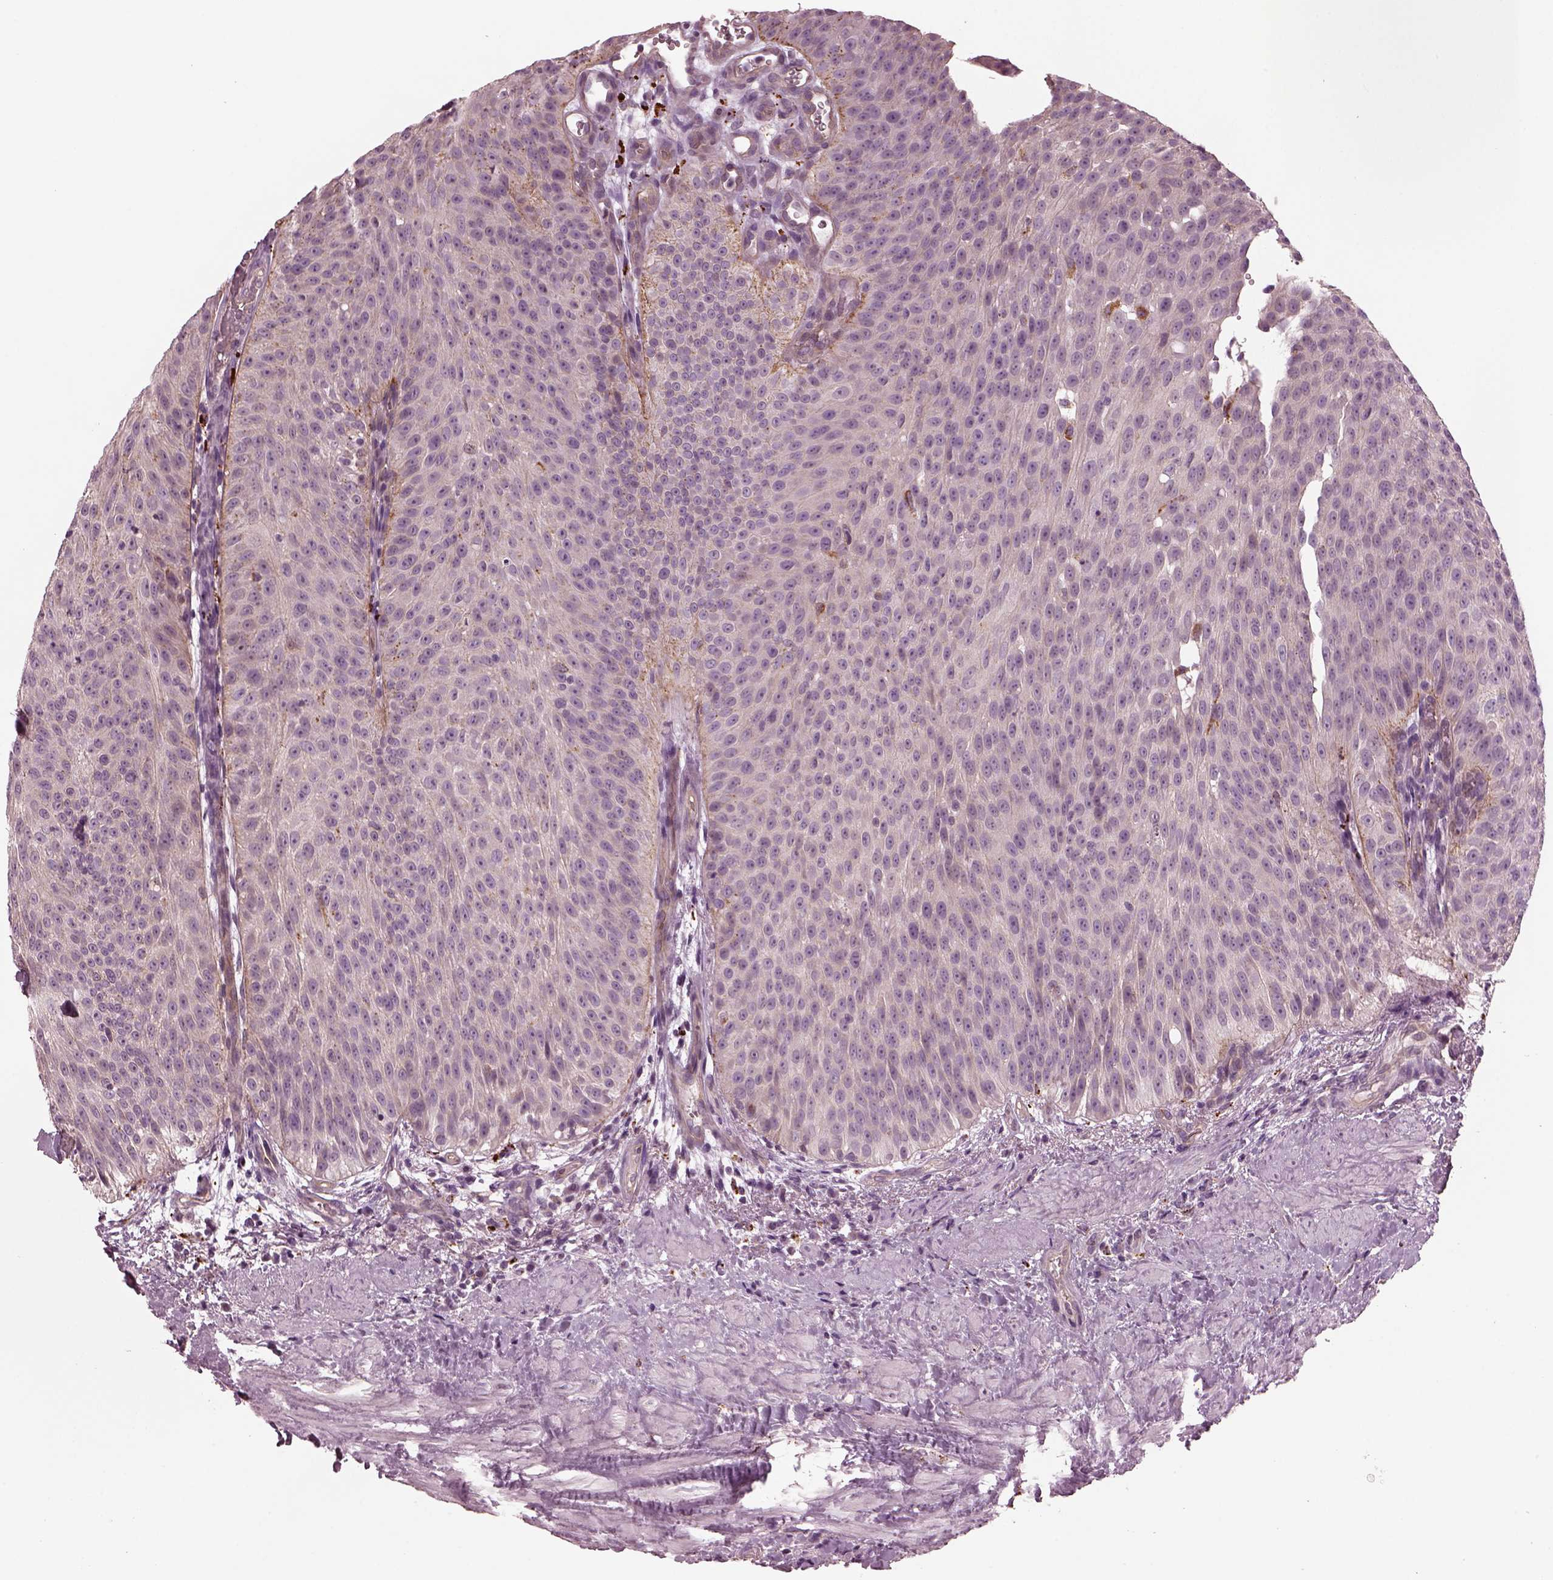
{"staining": {"intensity": "negative", "quantity": "none", "location": "none"}, "tissue": "urothelial cancer", "cell_type": "Tumor cells", "image_type": "cancer", "snomed": [{"axis": "morphology", "description": "Urothelial carcinoma, Low grade"}, {"axis": "topography", "description": "Urinary bladder"}], "caption": "Immunohistochemistry (IHC) histopathology image of human low-grade urothelial carcinoma stained for a protein (brown), which demonstrates no positivity in tumor cells.", "gene": "ODAD1", "patient": {"sex": "male", "age": 78}}